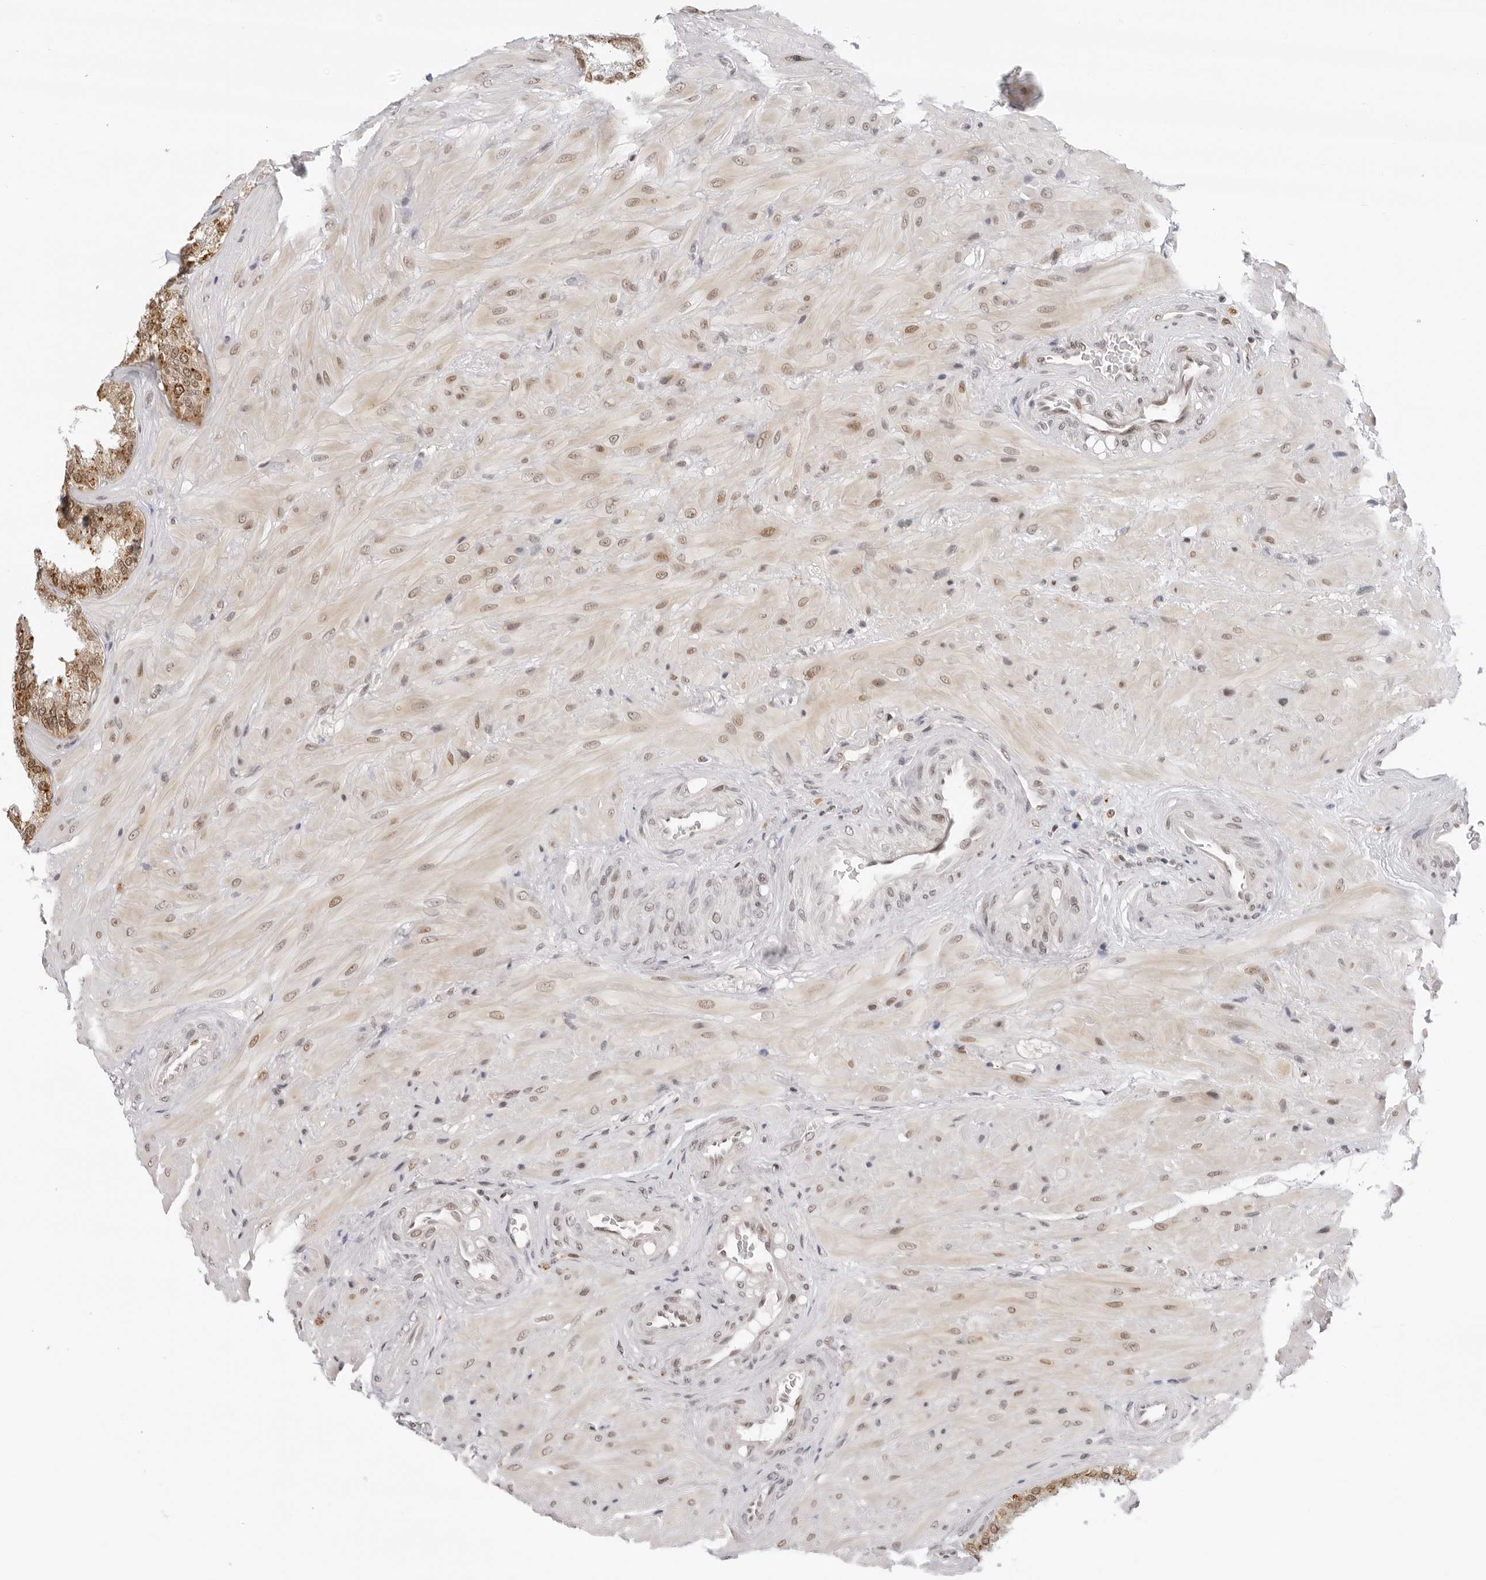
{"staining": {"intensity": "moderate", "quantity": ">75%", "location": "cytoplasmic/membranous,nuclear"}, "tissue": "seminal vesicle", "cell_type": "Glandular cells", "image_type": "normal", "snomed": [{"axis": "morphology", "description": "Normal tissue, NOS"}, {"axis": "topography", "description": "Prostate"}, {"axis": "topography", "description": "Seminal veicle"}], "caption": "Immunohistochemical staining of normal seminal vesicle displays >75% levels of moderate cytoplasmic/membranous,nuclear protein positivity in about >75% of glandular cells. The protein of interest is stained brown, and the nuclei are stained in blue (DAB IHC with brightfield microscopy, high magnification).", "gene": "MSH6", "patient": {"sex": "male", "age": 51}}